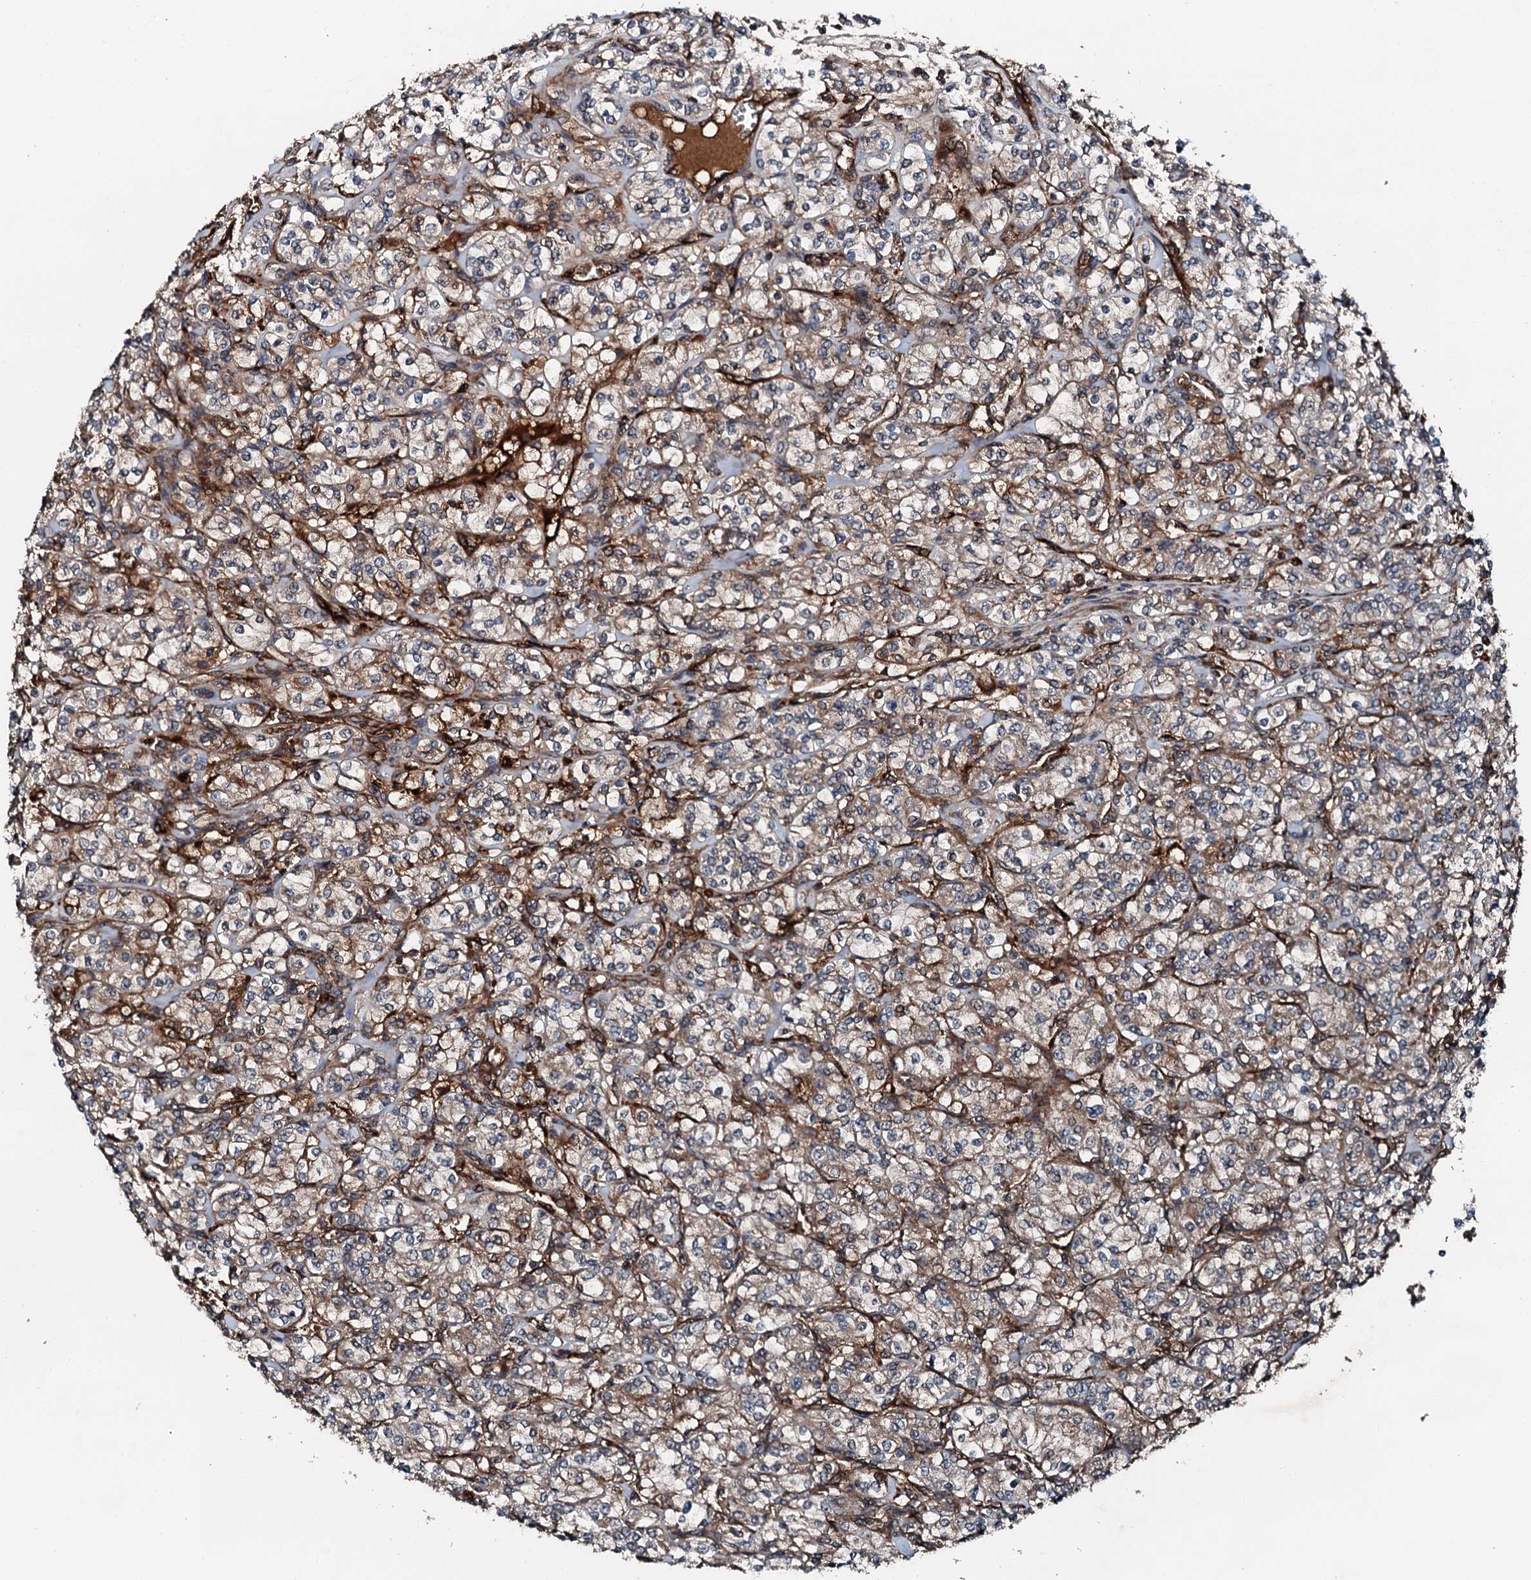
{"staining": {"intensity": "moderate", "quantity": "25%-75%", "location": "cytoplasmic/membranous"}, "tissue": "renal cancer", "cell_type": "Tumor cells", "image_type": "cancer", "snomed": [{"axis": "morphology", "description": "Adenocarcinoma, NOS"}, {"axis": "topography", "description": "Kidney"}], "caption": "DAB (3,3'-diaminobenzidine) immunohistochemical staining of renal adenocarcinoma displays moderate cytoplasmic/membranous protein positivity in approximately 25%-75% of tumor cells.", "gene": "FLYWCH1", "patient": {"sex": "male", "age": 77}}